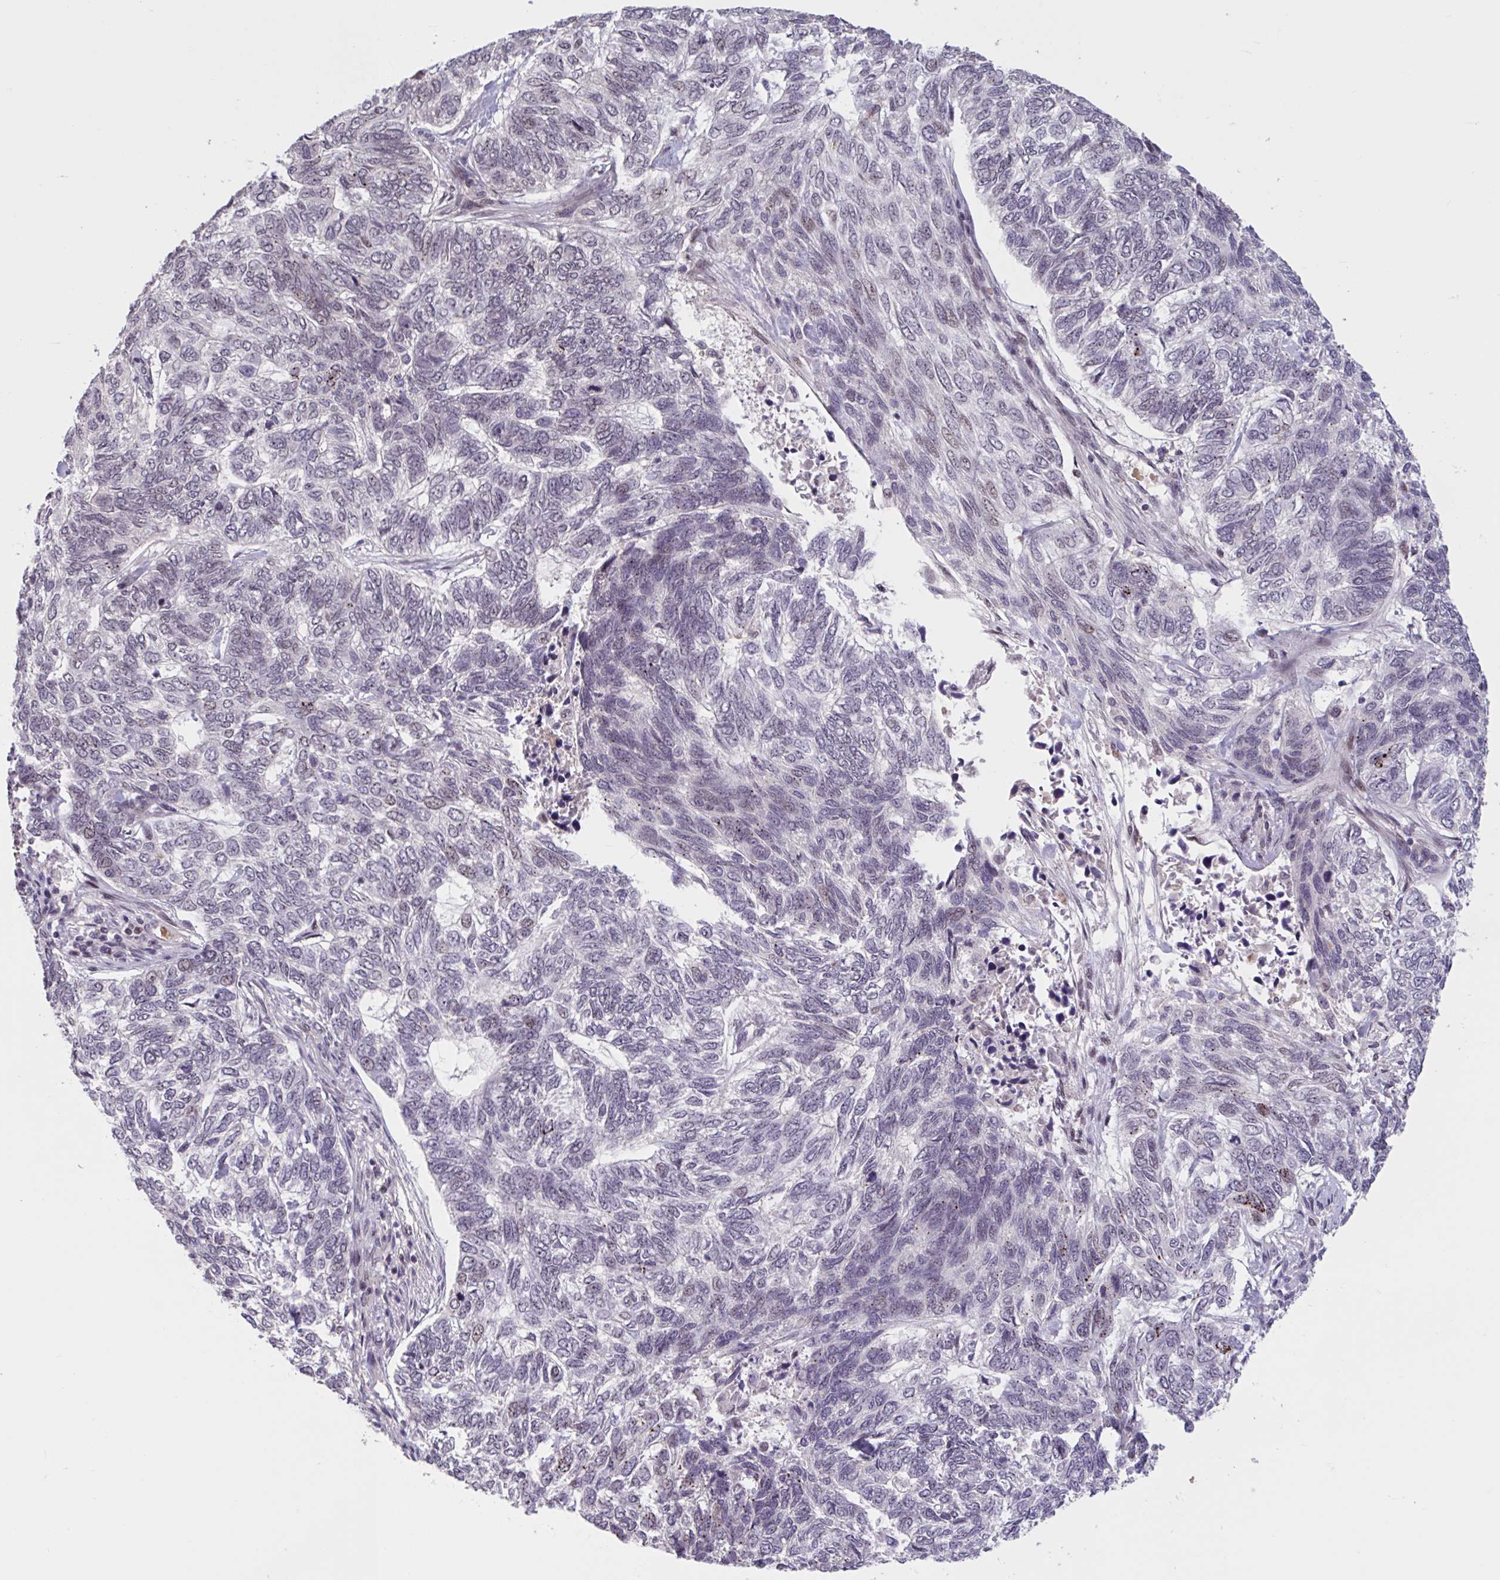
{"staining": {"intensity": "weak", "quantity": "<25%", "location": "nuclear"}, "tissue": "skin cancer", "cell_type": "Tumor cells", "image_type": "cancer", "snomed": [{"axis": "morphology", "description": "Basal cell carcinoma"}, {"axis": "topography", "description": "Skin"}], "caption": "Tumor cells show no significant positivity in skin cancer.", "gene": "ZNF414", "patient": {"sex": "female", "age": 65}}